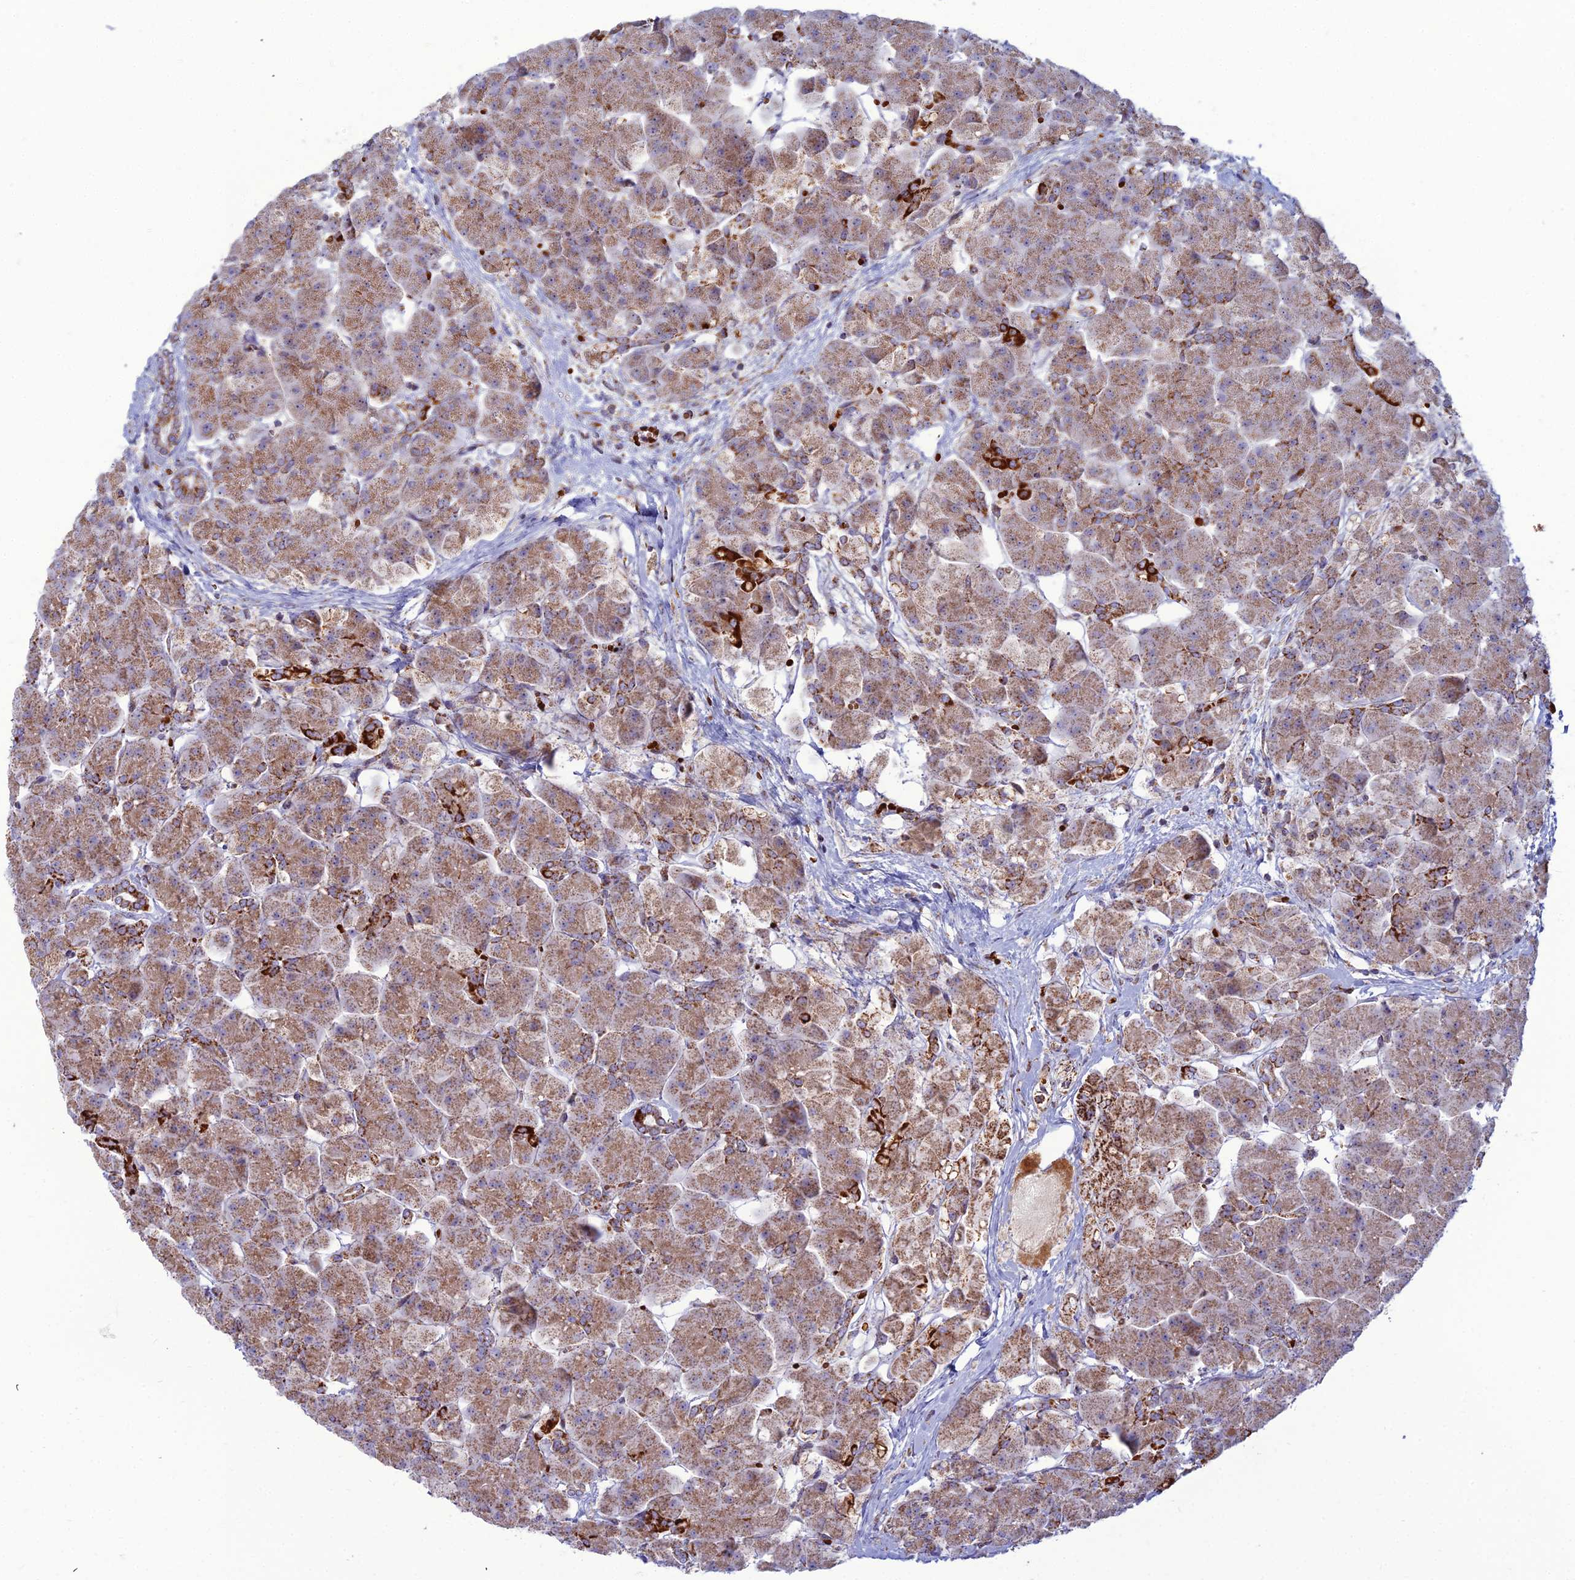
{"staining": {"intensity": "moderate", "quantity": ">75%", "location": "cytoplasmic/membranous"}, "tissue": "pancreas", "cell_type": "Exocrine glandular cells", "image_type": "normal", "snomed": [{"axis": "morphology", "description": "Normal tissue, NOS"}, {"axis": "topography", "description": "Pancreas"}], "caption": "Human pancreas stained for a protein (brown) demonstrates moderate cytoplasmic/membranous positive positivity in about >75% of exocrine glandular cells.", "gene": "SLC35F4", "patient": {"sex": "male", "age": 66}}